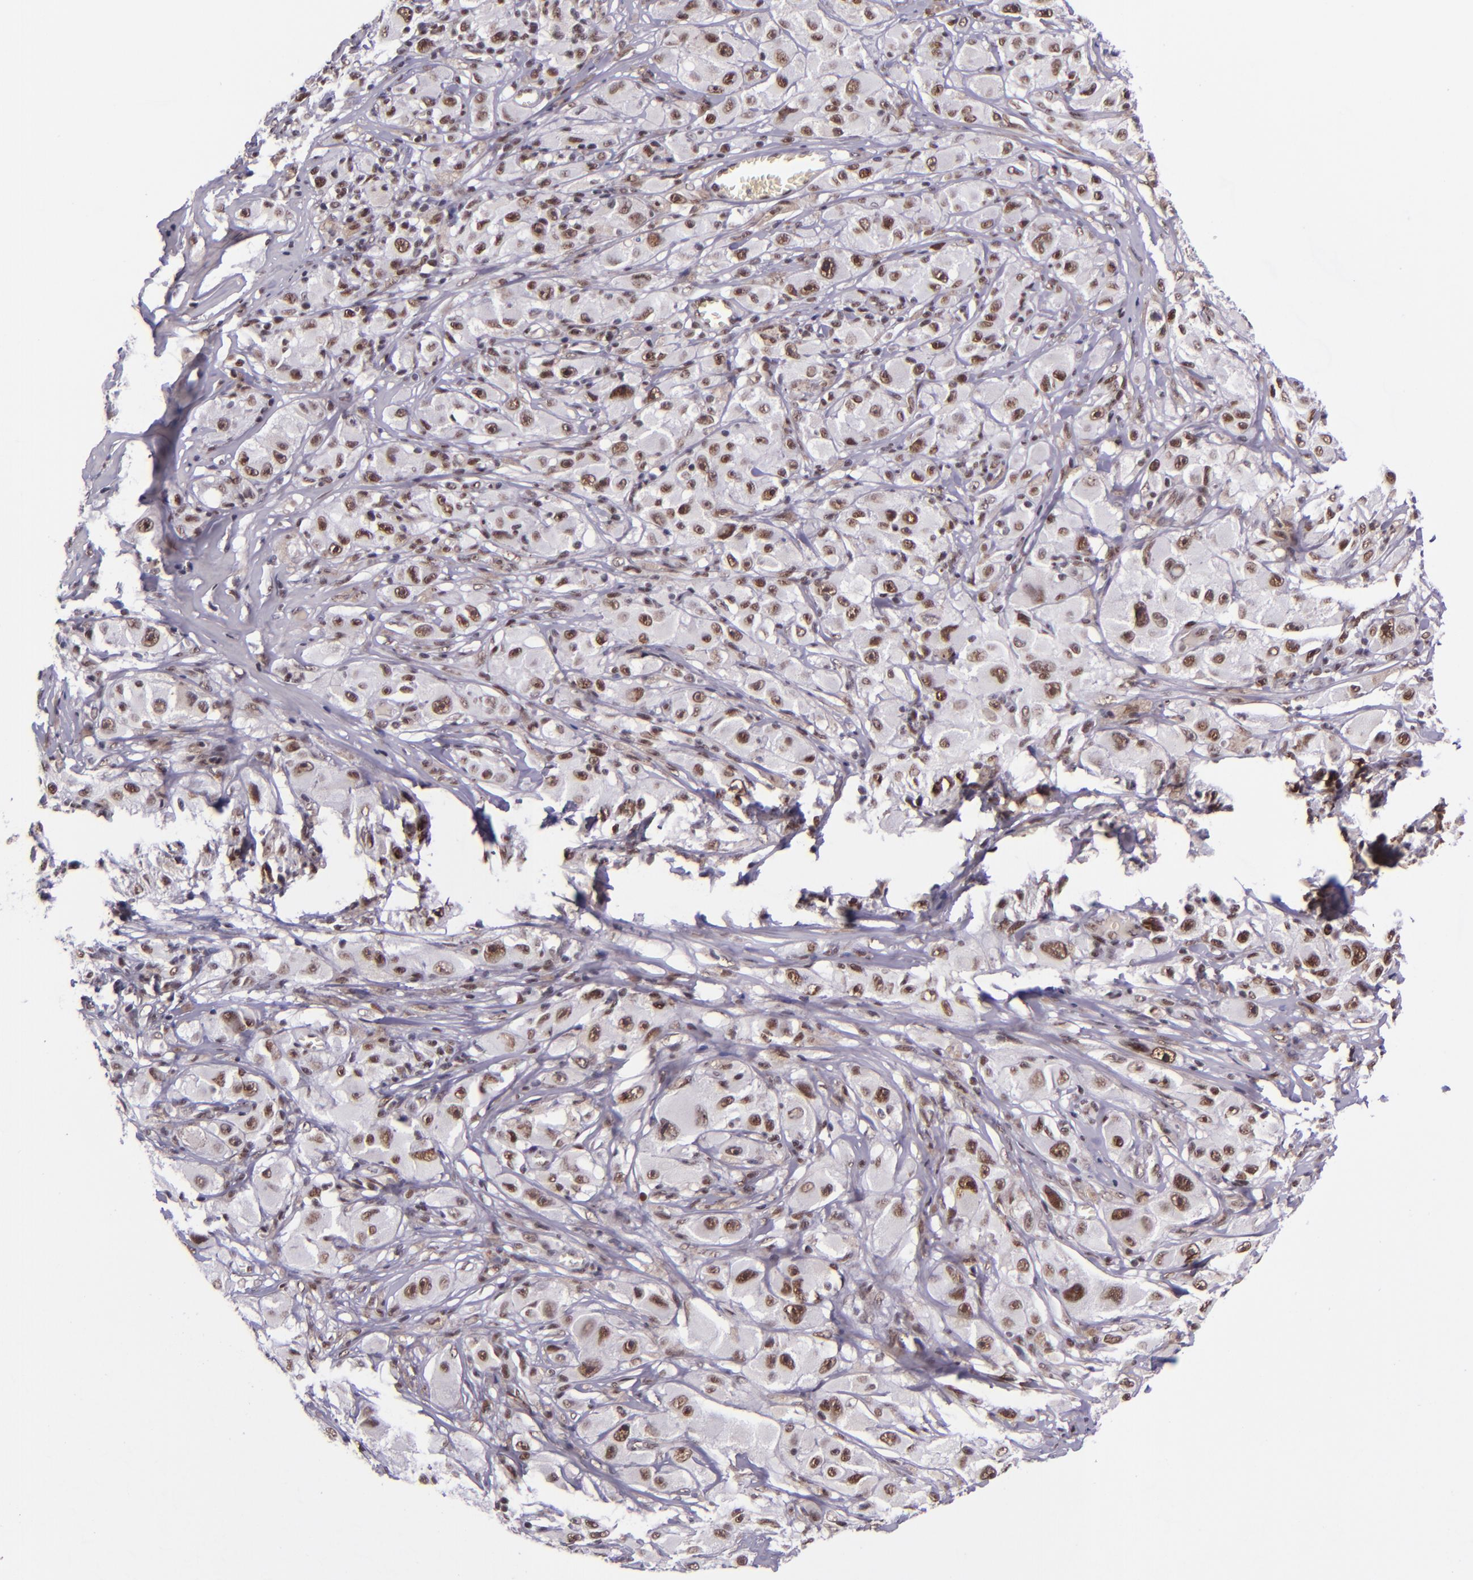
{"staining": {"intensity": "moderate", "quantity": ">75%", "location": "nuclear"}, "tissue": "melanoma", "cell_type": "Tumor cells", "image_type": "cancer", "snomed": [{"axis": "morphology", "description": "Malignant melanoma, NOS"}, {"axis": "topography", "description": "Skin"}], "caption": "A medium amount of moderate nuclear expression is identified in approximately >75% of tumor cells in malignant melanoma tissue. The protein is stained brown, and the nuclei are stained in blue (DAB IHC with brightfield microscopy, high magnification).", "gene": "GPKOW", "patient": {"sex": "male", "age": 56}}